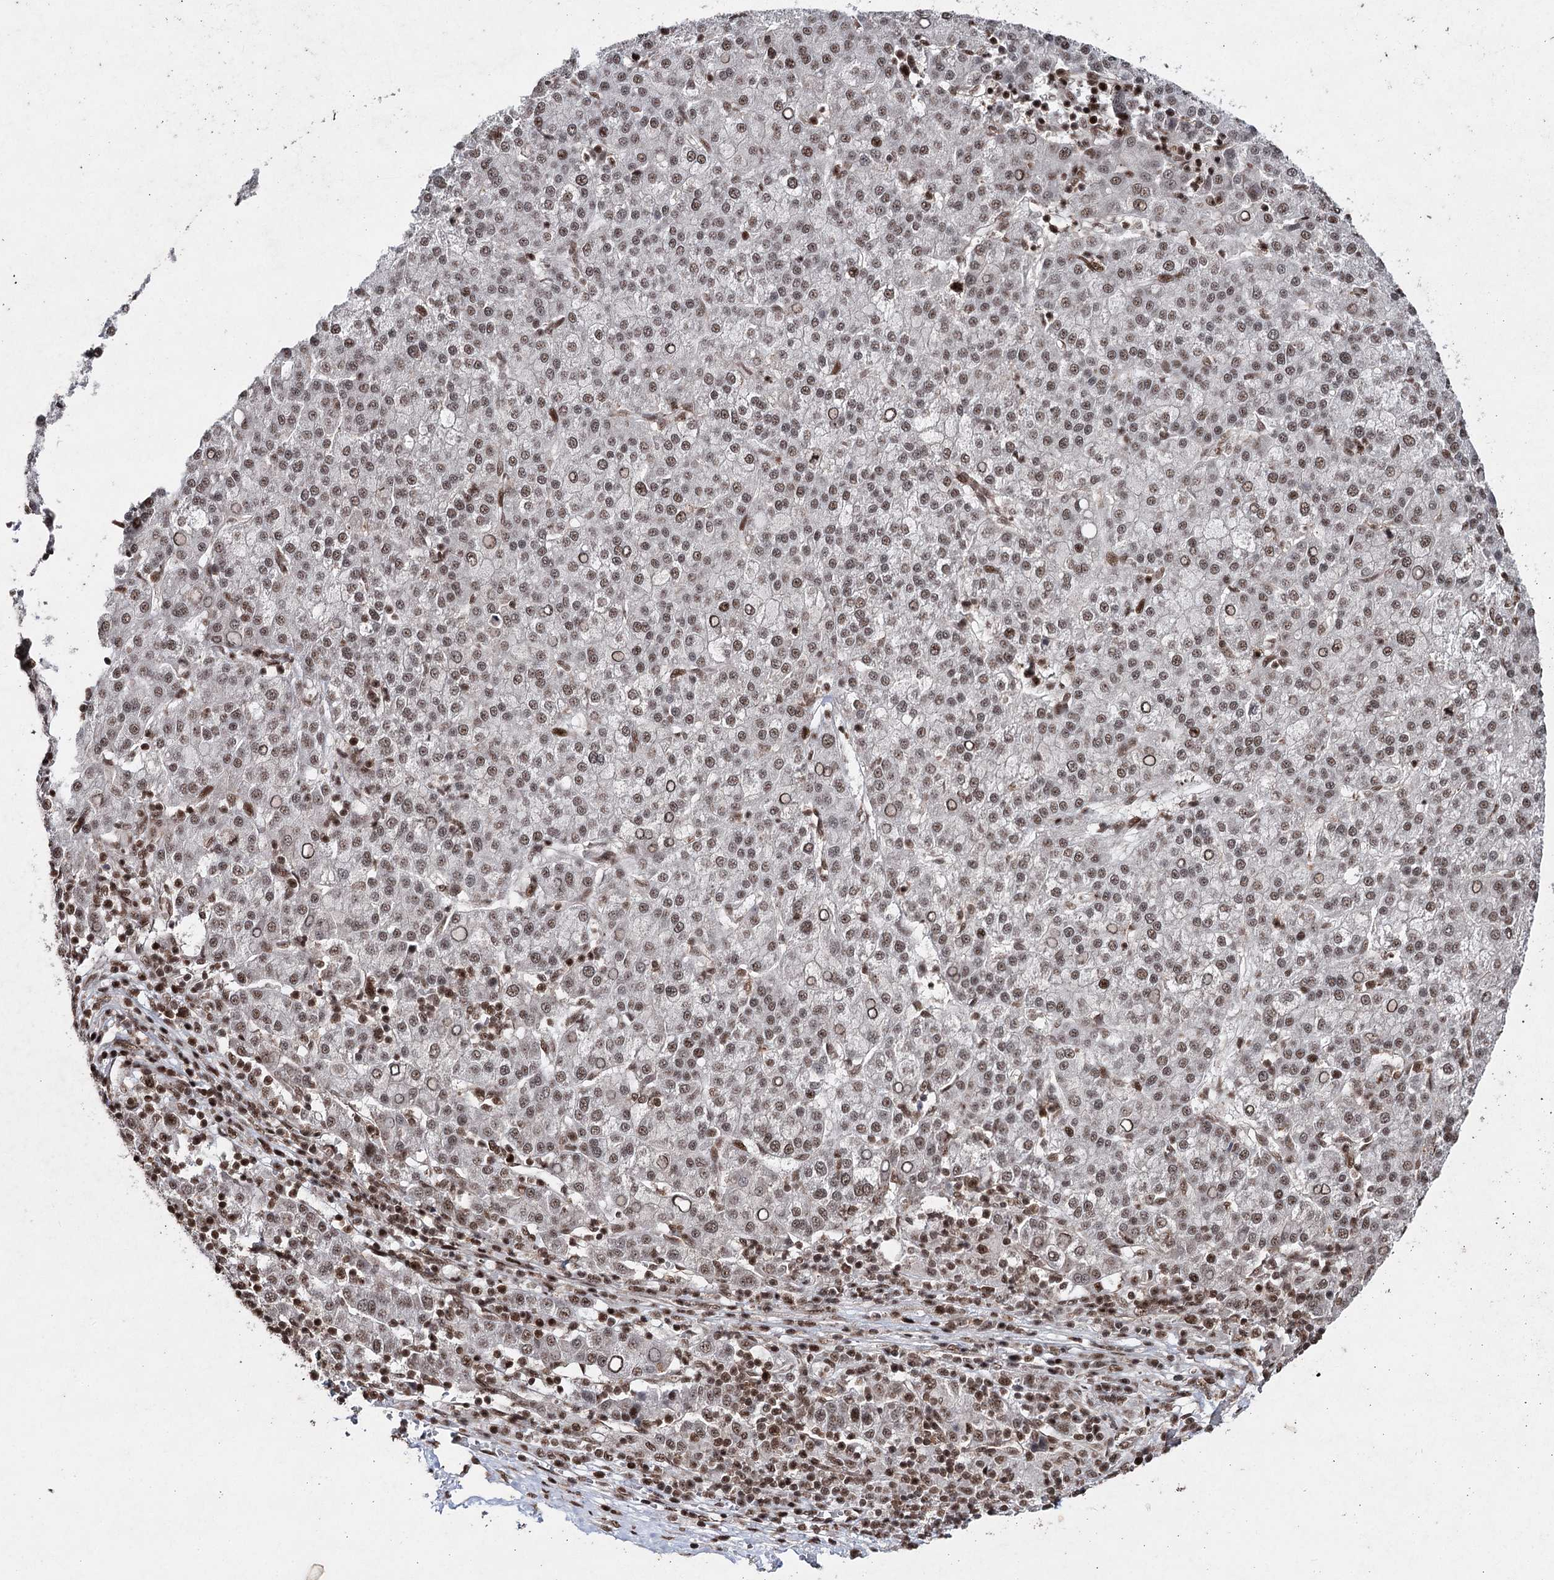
{"staining": {"intensity": "moderate", "quantity": ">75%", "location": "nuclear"}, "tissue": "liver cancer", "cell_type": "Tumor cells", "image_type": "cancer", "snomed": [{"axis": "morphology", "description": "Carcinoma, Hepatocellular, NOS"}, {"axis": "topography", "description": "Liver"}], "caption": "A micrograph of human liver cancer (hepatocellular carcinoma) stained for a protein demonstrates moderate nuclear brown staining in tumor cells. Nuclei are stained in blue.", "gene": "PDCD4", "patient": {"sex": "female", "age": 58}}